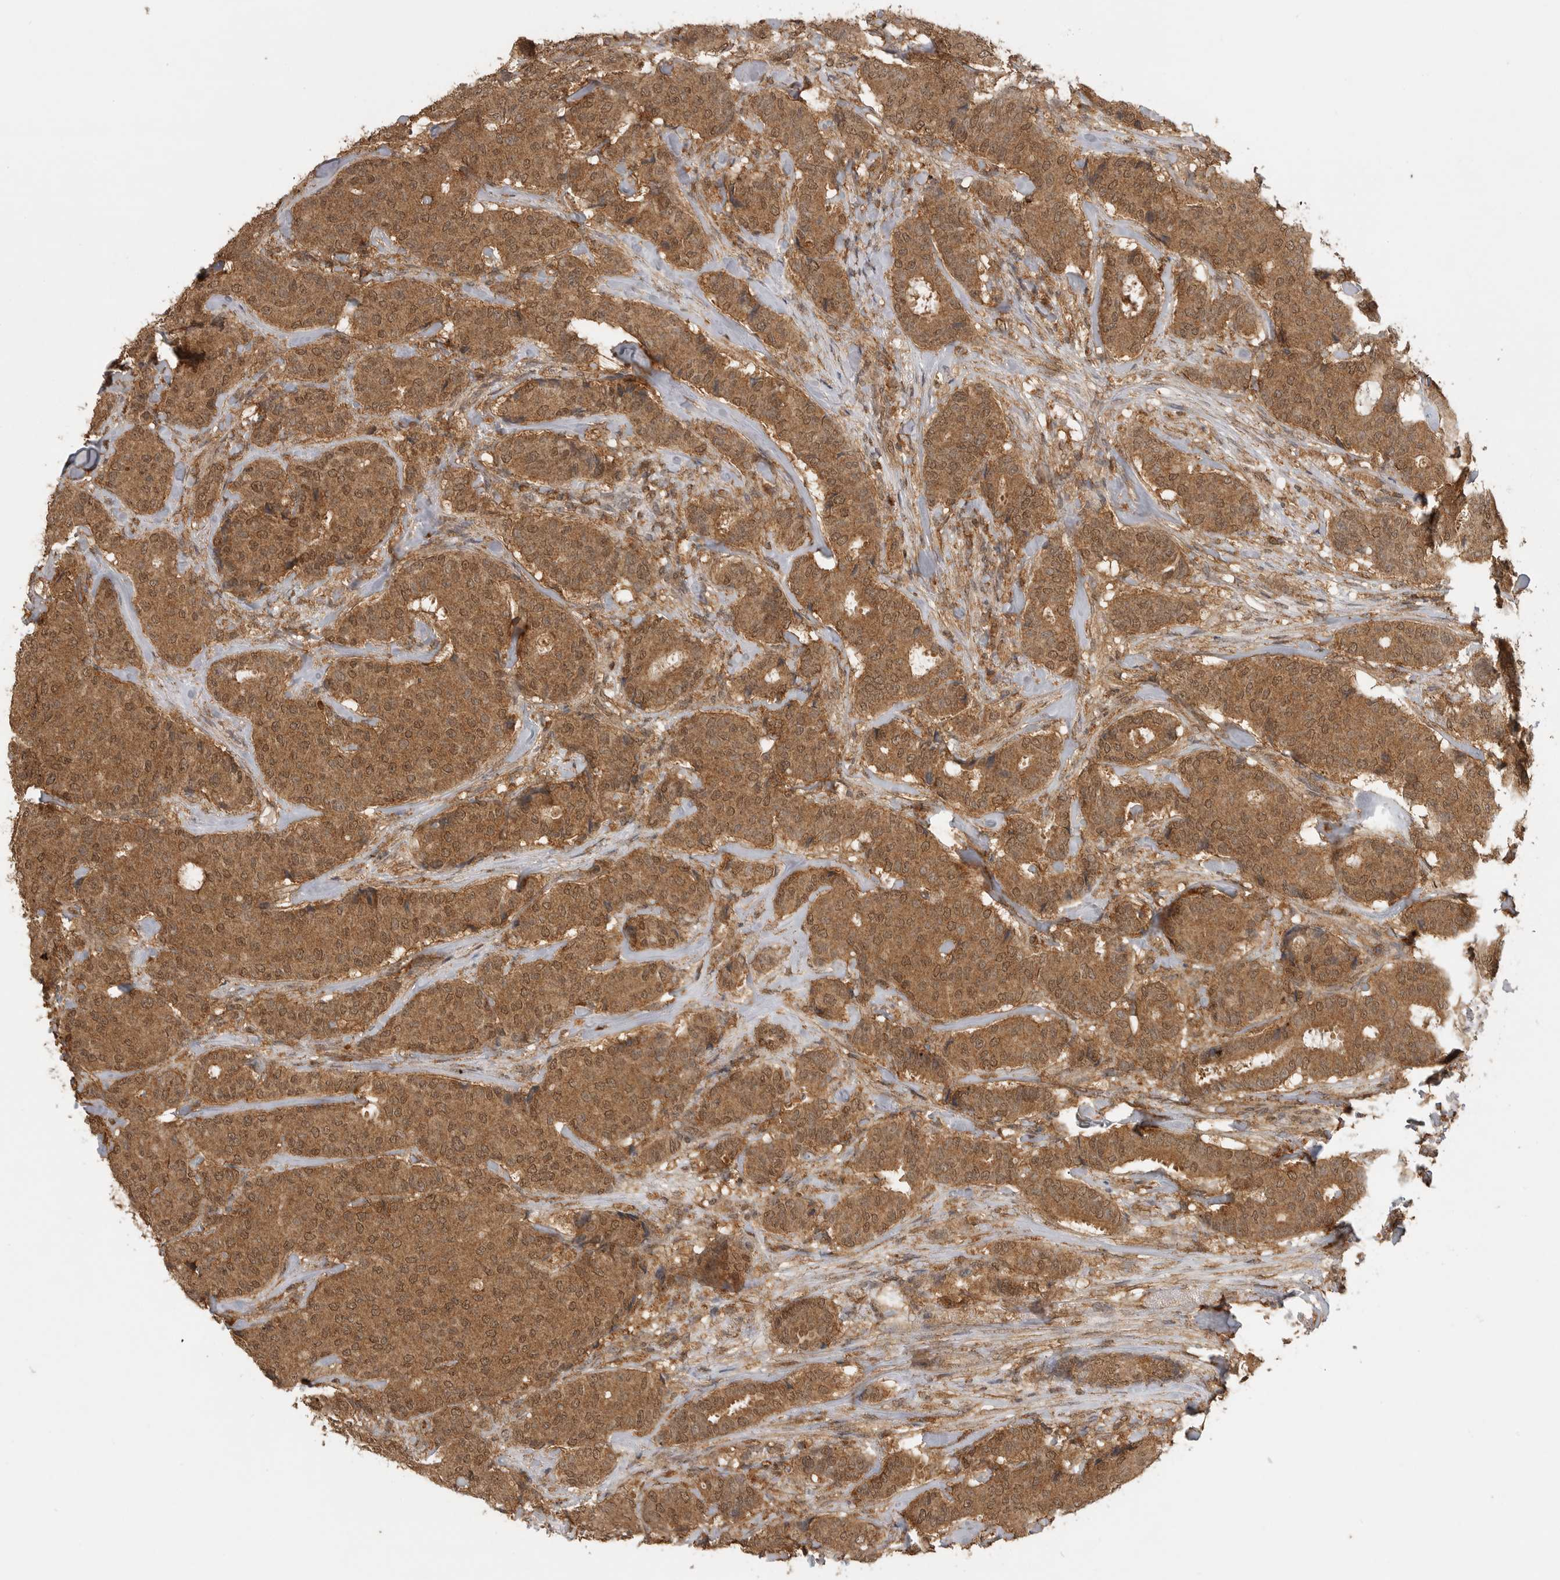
{"staining": {"intensity": "moderate", "quantity": ">75%", "location": "cytoplasmic/membranous,nuclear"}, "tissue": "breast cancer", "cell_type": "Tumor cells", "image_type": "cancer", "snomed": [{"axis": "morphology", "description": "Duct carcinoma"}, {"axis": "topography", "description": "Breast"}], "caption": "High-magnification brightfield microscopy of breast intraductal carcinoma stained with DAB (brown) and counterstained with hematoxylin (blue). tumor cells exhibit moderate cytoplasmic/membranous and nuclear expression is identified in approximately>75% of cells.", "gene": "ICOSLG", "patient": {"sex": "female", "age": 75}}